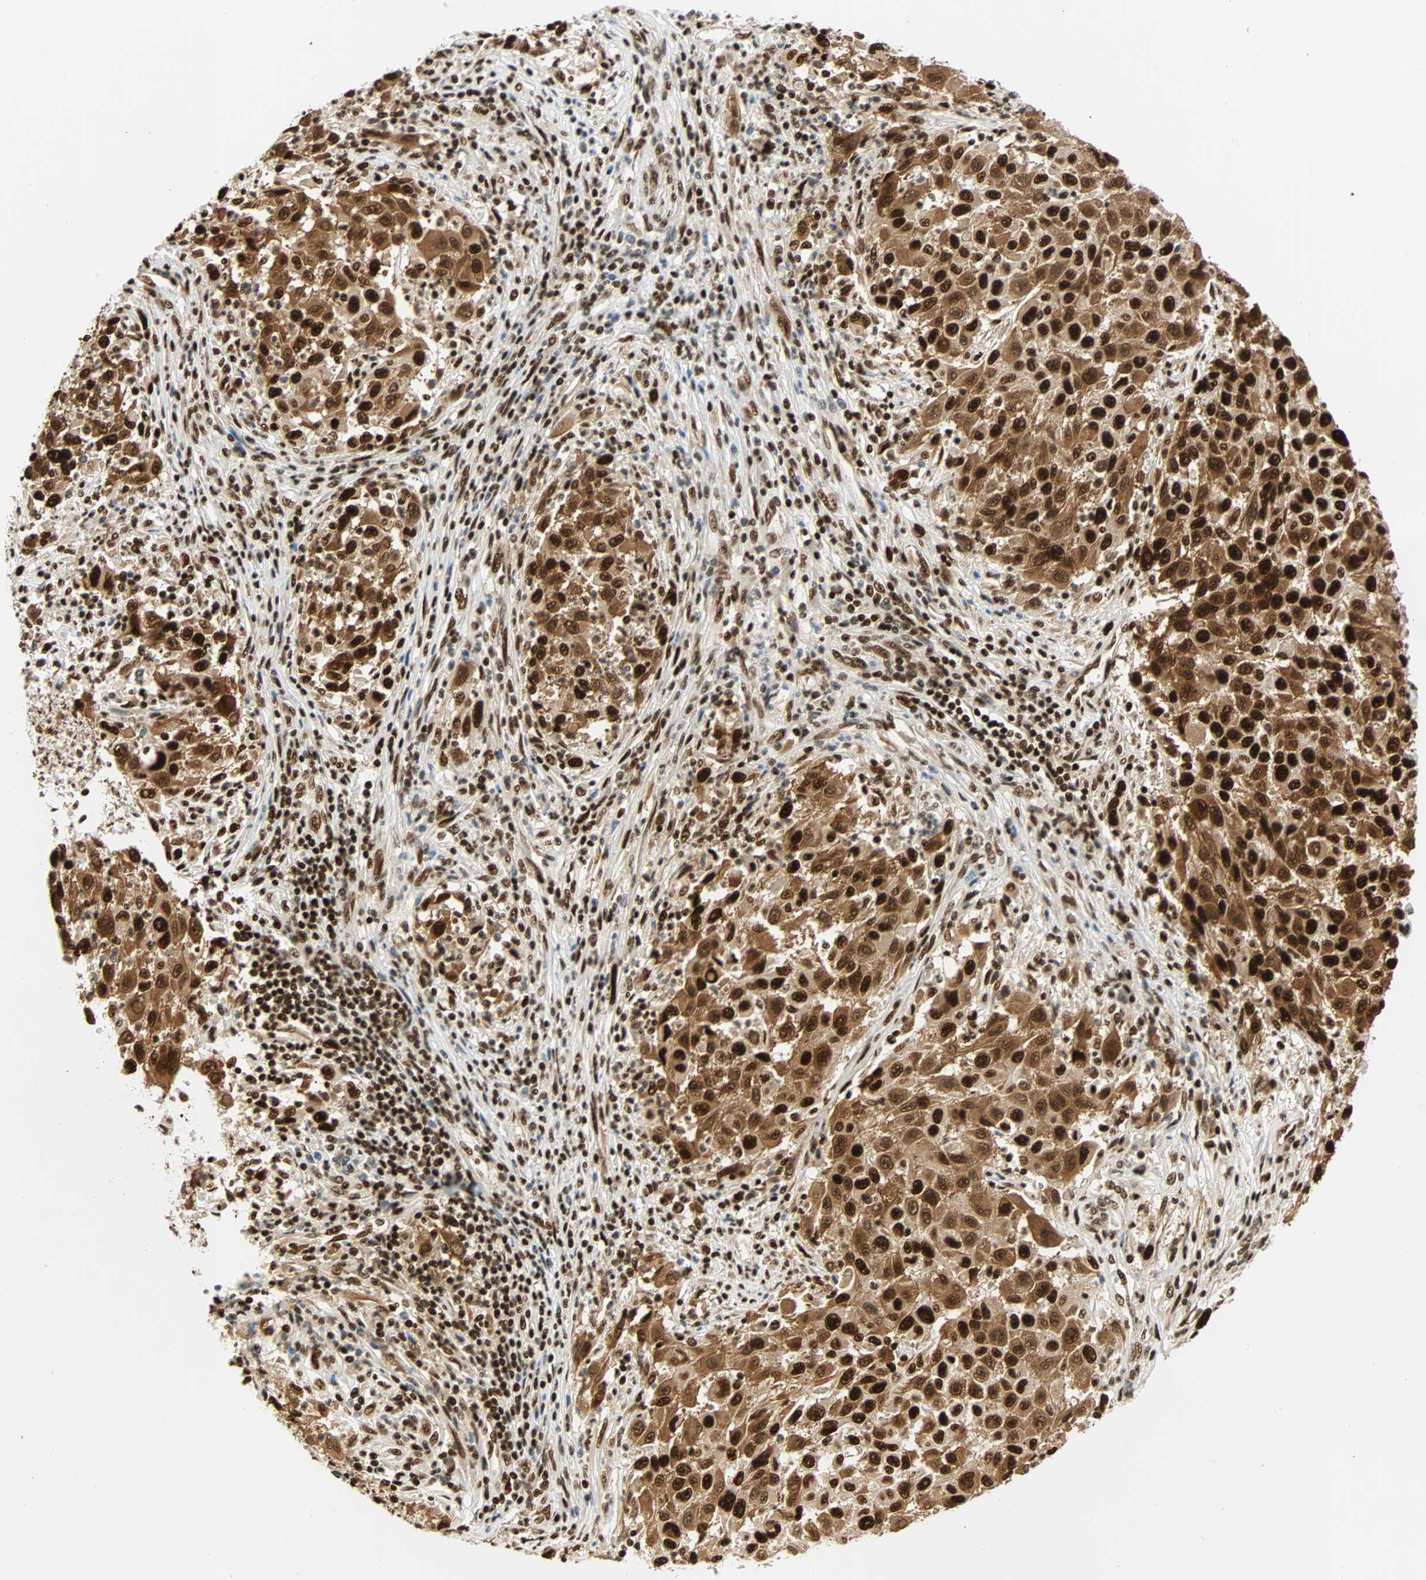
{"staining": {"intensity": "strong", "quantity": ">75%", "location": "cytoplasmic/membranous,nuclear"}, "tissue": "melanoma", "cell_type": "Tumor cells", "image_type": "cancer", "snomed": [{"axis": "morphology", "description": "Malignant melanoma, Metastatic site"}, {"axis": "topography", "description": "Lymph node"}], "caption": "A brown stain labels strong cytoplasmic/membranous and nuclear positivity of a protein in melanoma tumor cells.", "gene": "CDK12", "patient": {"sex": "male", "age": 61}}